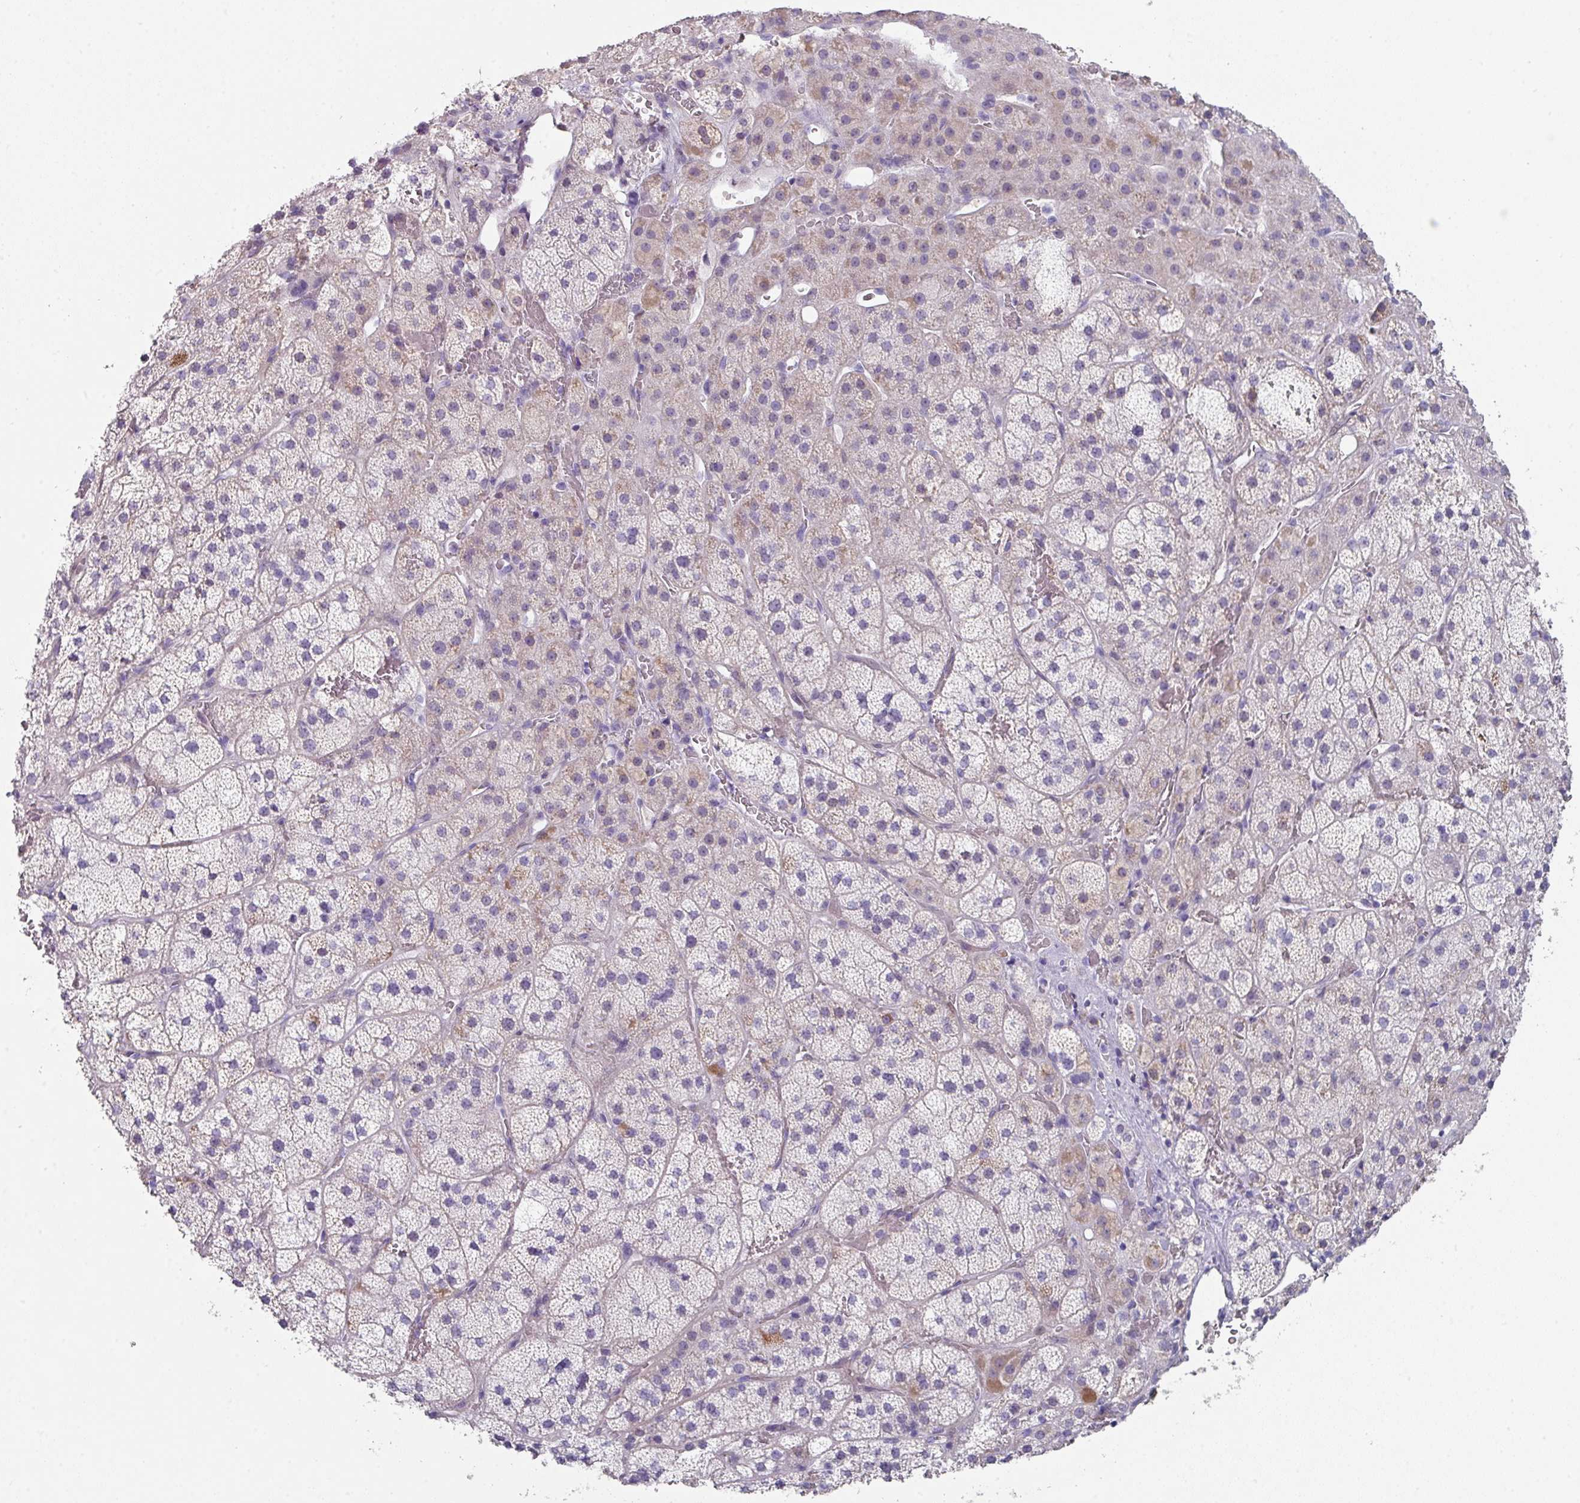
{"staining": {"intensity": "moderate", "quantity": "<25%", "location": "cytoplasmic/membranous,nuclear"}, "tissue": "adrenal gland", "cell_type": "Glandular cells", "image_type": "normal", "snomed": [{"axis": "morphology", "description": "Normal tissue, NOS"}, {"axis": "topography", "description": "Adrenal gland"}], "caption": "Moderate cytoplasmic/membranous,nuclear positivity is present in approximately <25% of glandular cells in unremarkable adrenal gland. The protein is stained brown, and the nuclei are stained in blue (DAB IHC with brightfield microscopy, high magnification).", "gene": "DEFB115", "patient": {"sex": "male", "age": 57}}